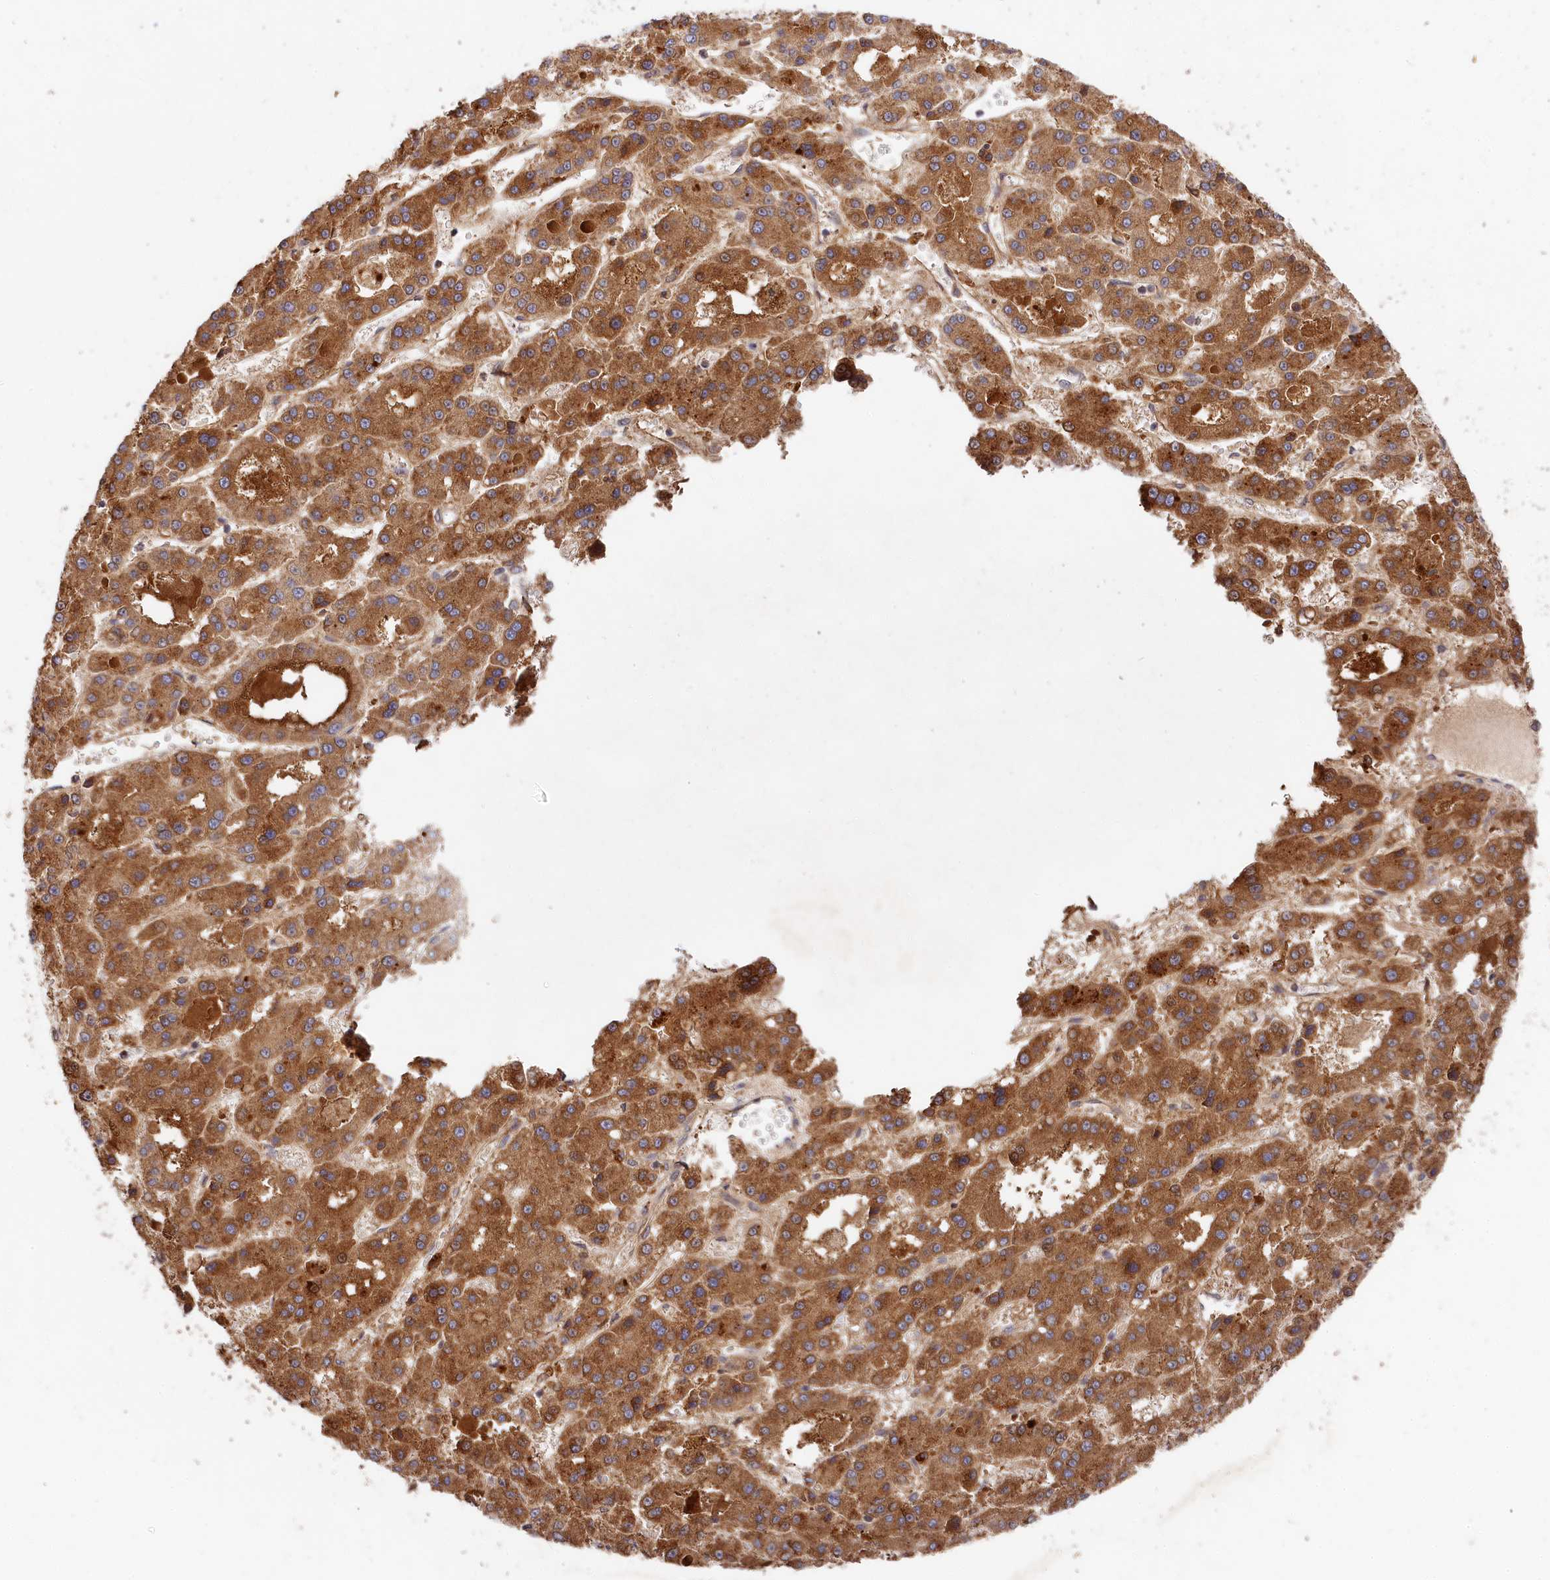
{"staining": {"intensity": "moderate", "quantity": ">75%", "location": "cytoplasmic/membranous"}, "tissue": "liver cancer", "cell_type": "Tumor cells", "image_type": "cancer", "snomed": [{"axis": "morphology", "description": "Carcinoma, Hepatocellular, NOS"}, {"axis": "topography", "description": "Liver"}], "caption": "Immunohistochemical staining of hepatocellular carcinoma (liver) exhibits medium levels of moderate cytoplasmic/membranous protein positivity in about >75% of tumor cells. (DAB (3,3'-diaminobenzidine) IHC with brightfield microscopy, high magnification).", "gene": "MCF2L2", "patient": {"sex": "male", "age": 70}}